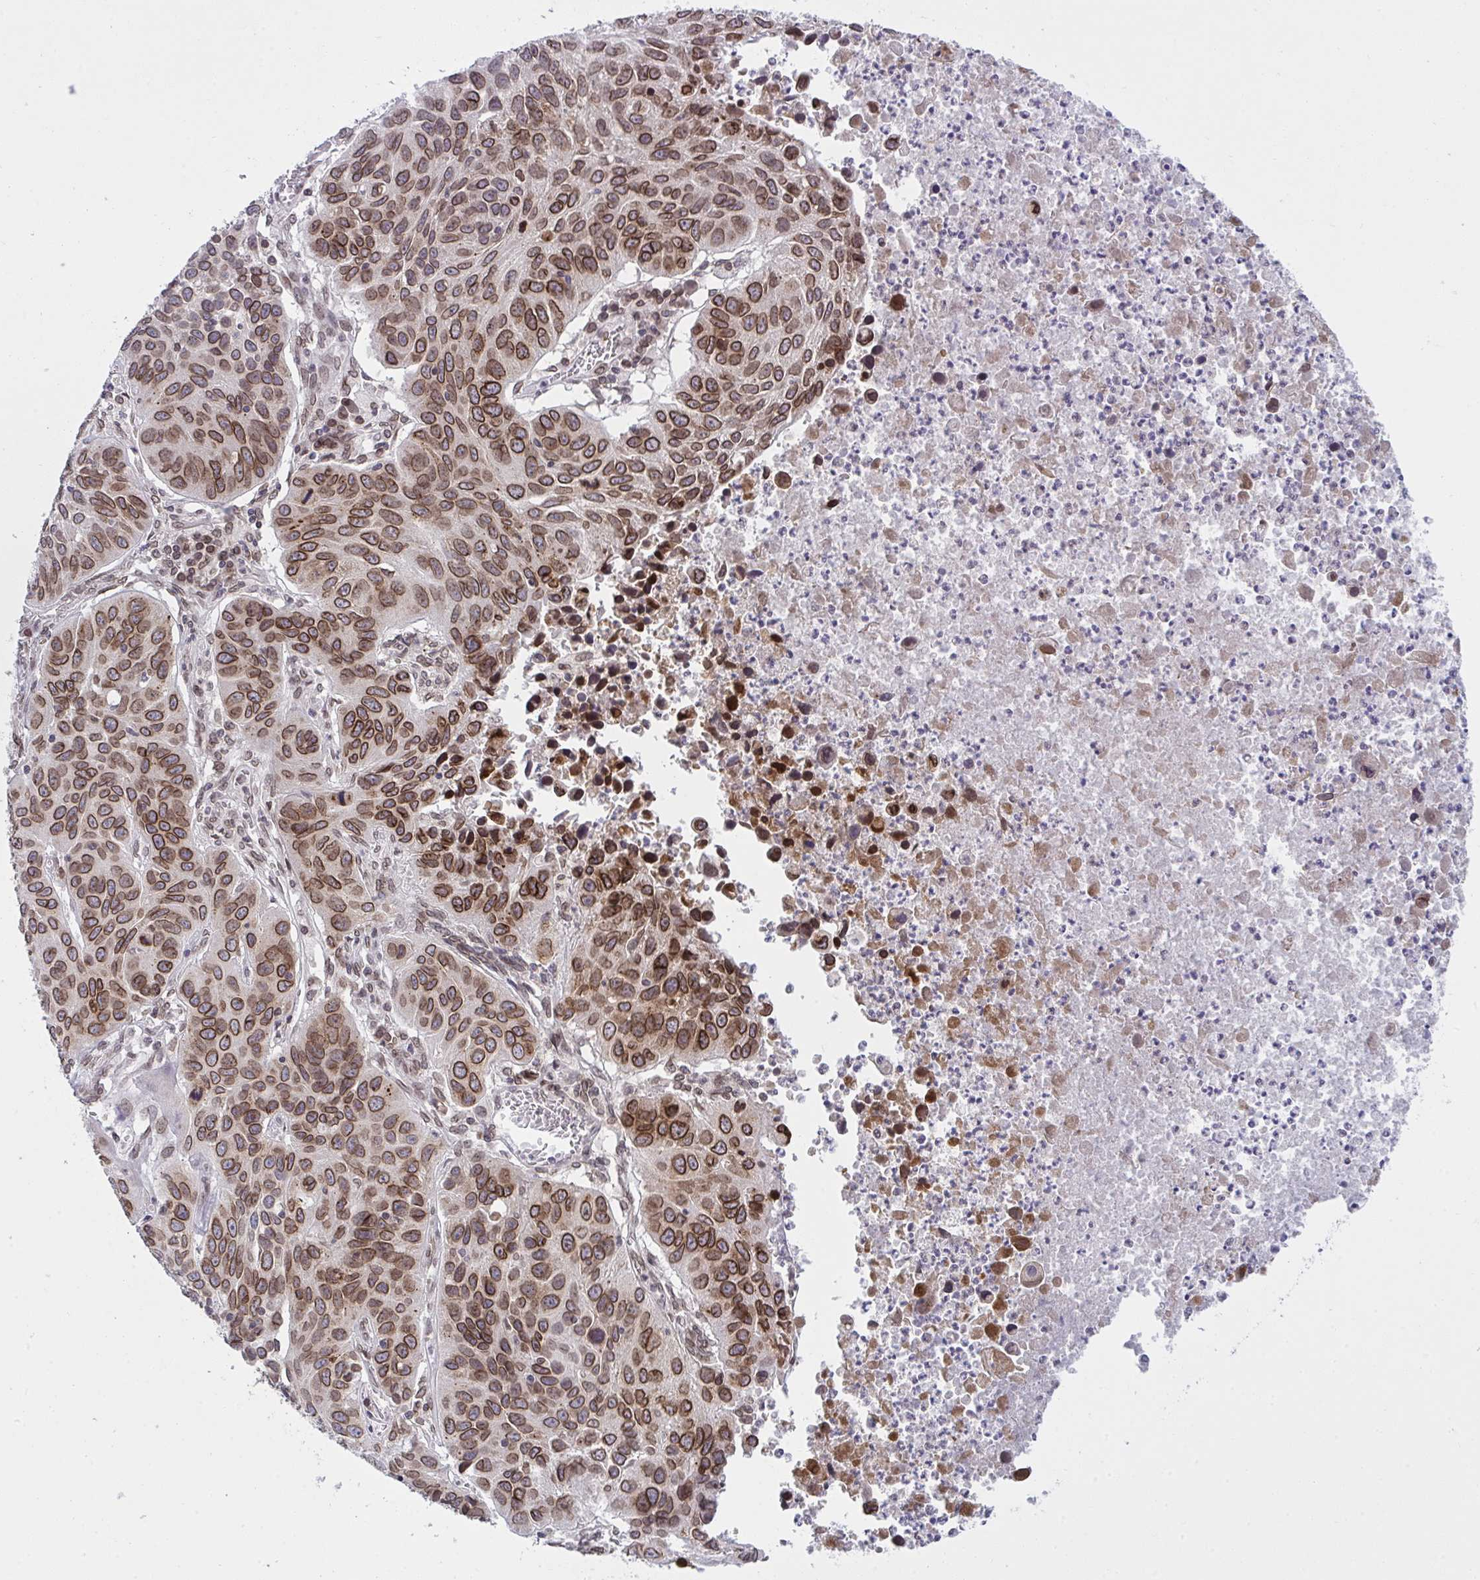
{"staining": {"intensity": "moderate", "quantity": ">75%", "location": "cytoplasmic/membranous,nuclear"}, "tissue": "lung cancer", "cell_type": "Tumor cells", "image_type": "cancer", "snomed": [{"axis": "morphology", "description": "Squamous cell carcinoma, NOS"}, {"axis": "topography", "description": "Lung"}], "caption": "Lung cancer stained with a protein marker exhibits moderate staining in tumor cells.", "gene": "RANBP2", "patient": {"sex": "female", "age": 61}}